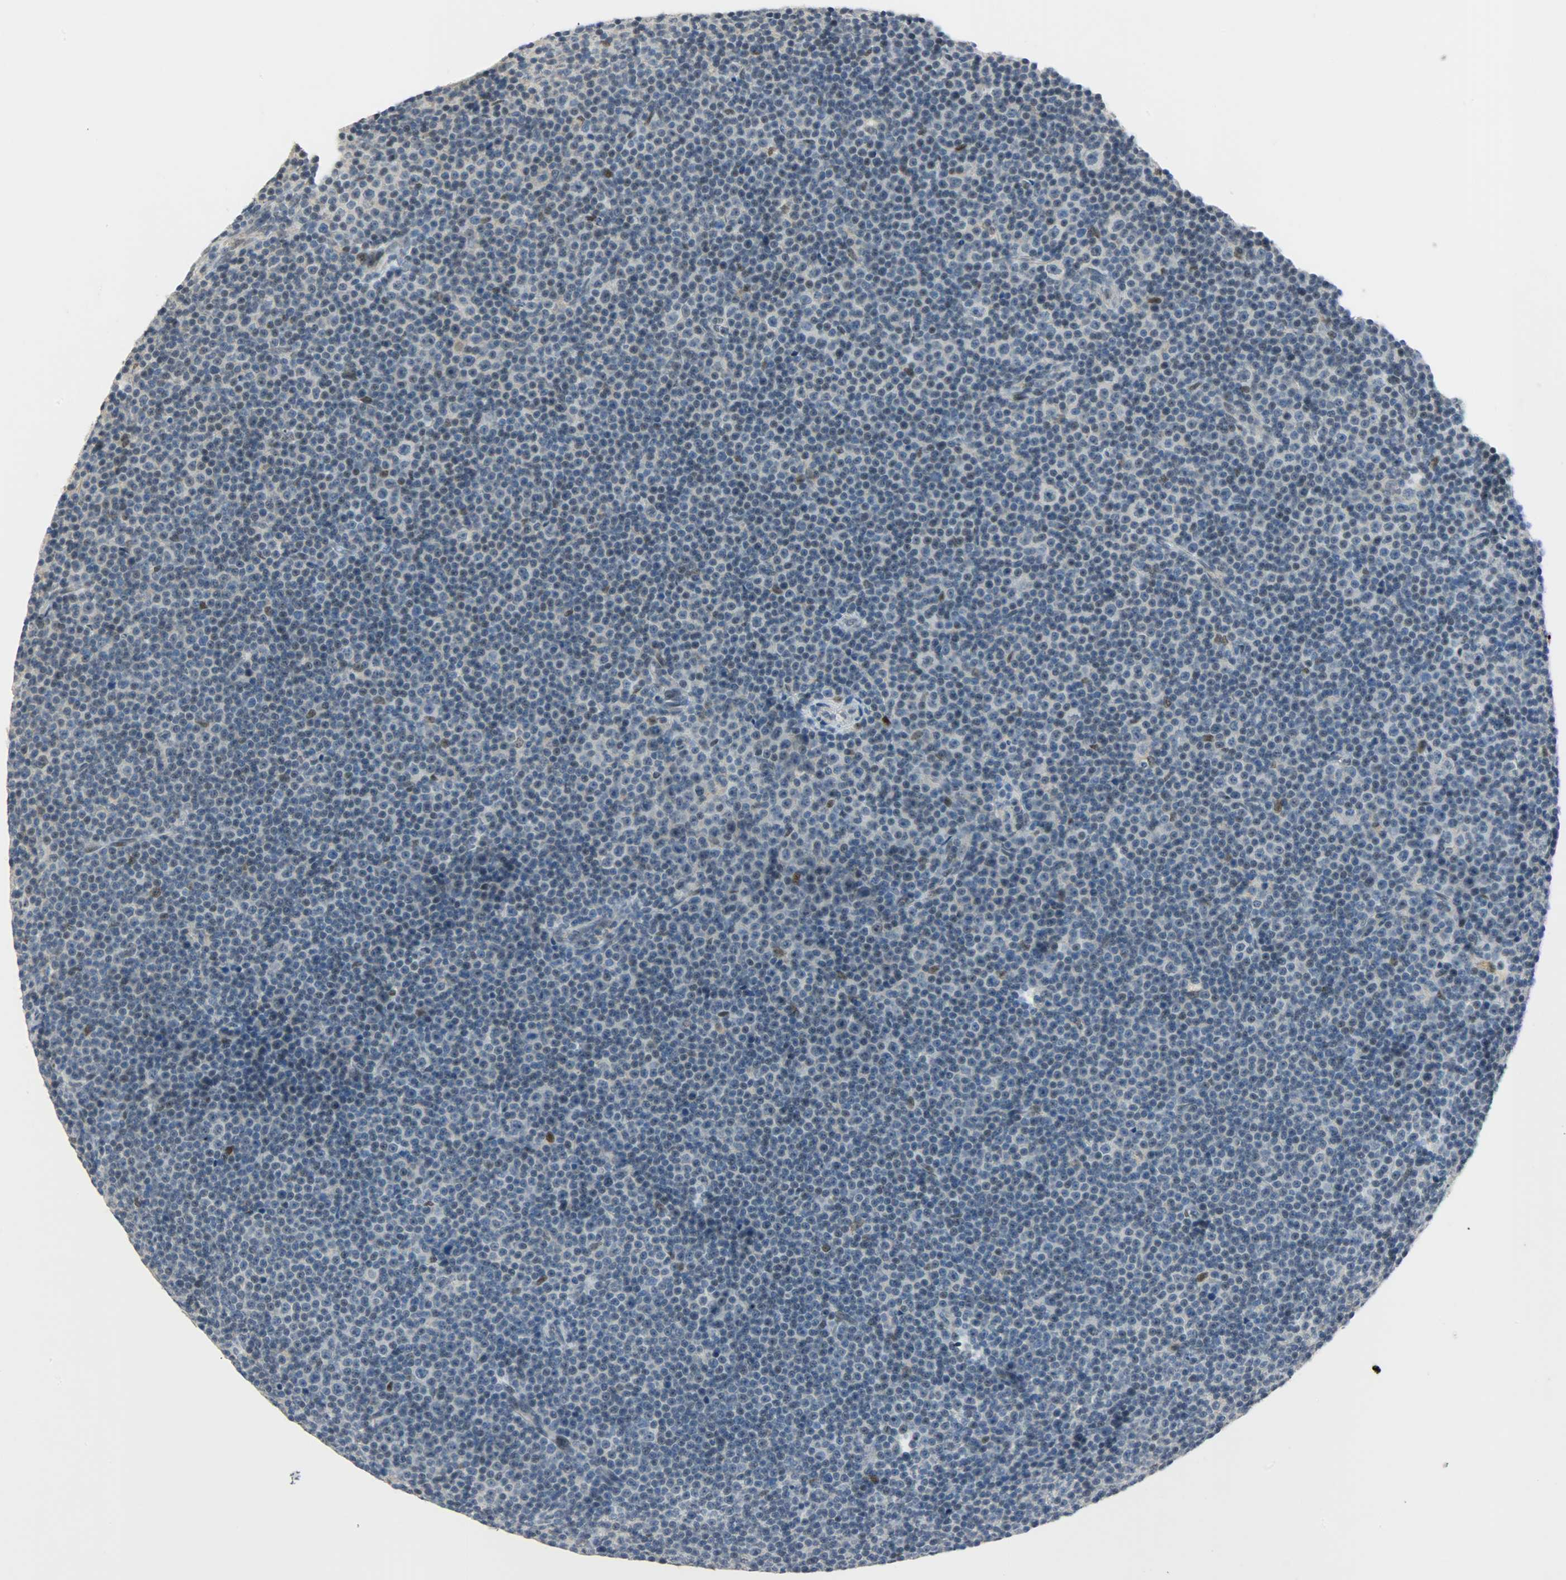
{"staining": {"intensity": "moderate", "quantity": "<25%", "location": "nuclear"}, "tissue": "lymphoma", "cell_type": "Tumor cells", "image_type": "cancer", "snomed": [{"axis": "morphology", "description": "Malignant lymphoma, non-Hodgkin's type, Low grade"}, {"axis": "topography", "description": "Lymph node"}], "caption": "Immunohistochemical staining of lymphoma reveals low levels of moderate nuclear protein staining in approximately <25% of tumor cells.", "gene": "PPARG", "patient": {"sex": "female", "age": 67}}